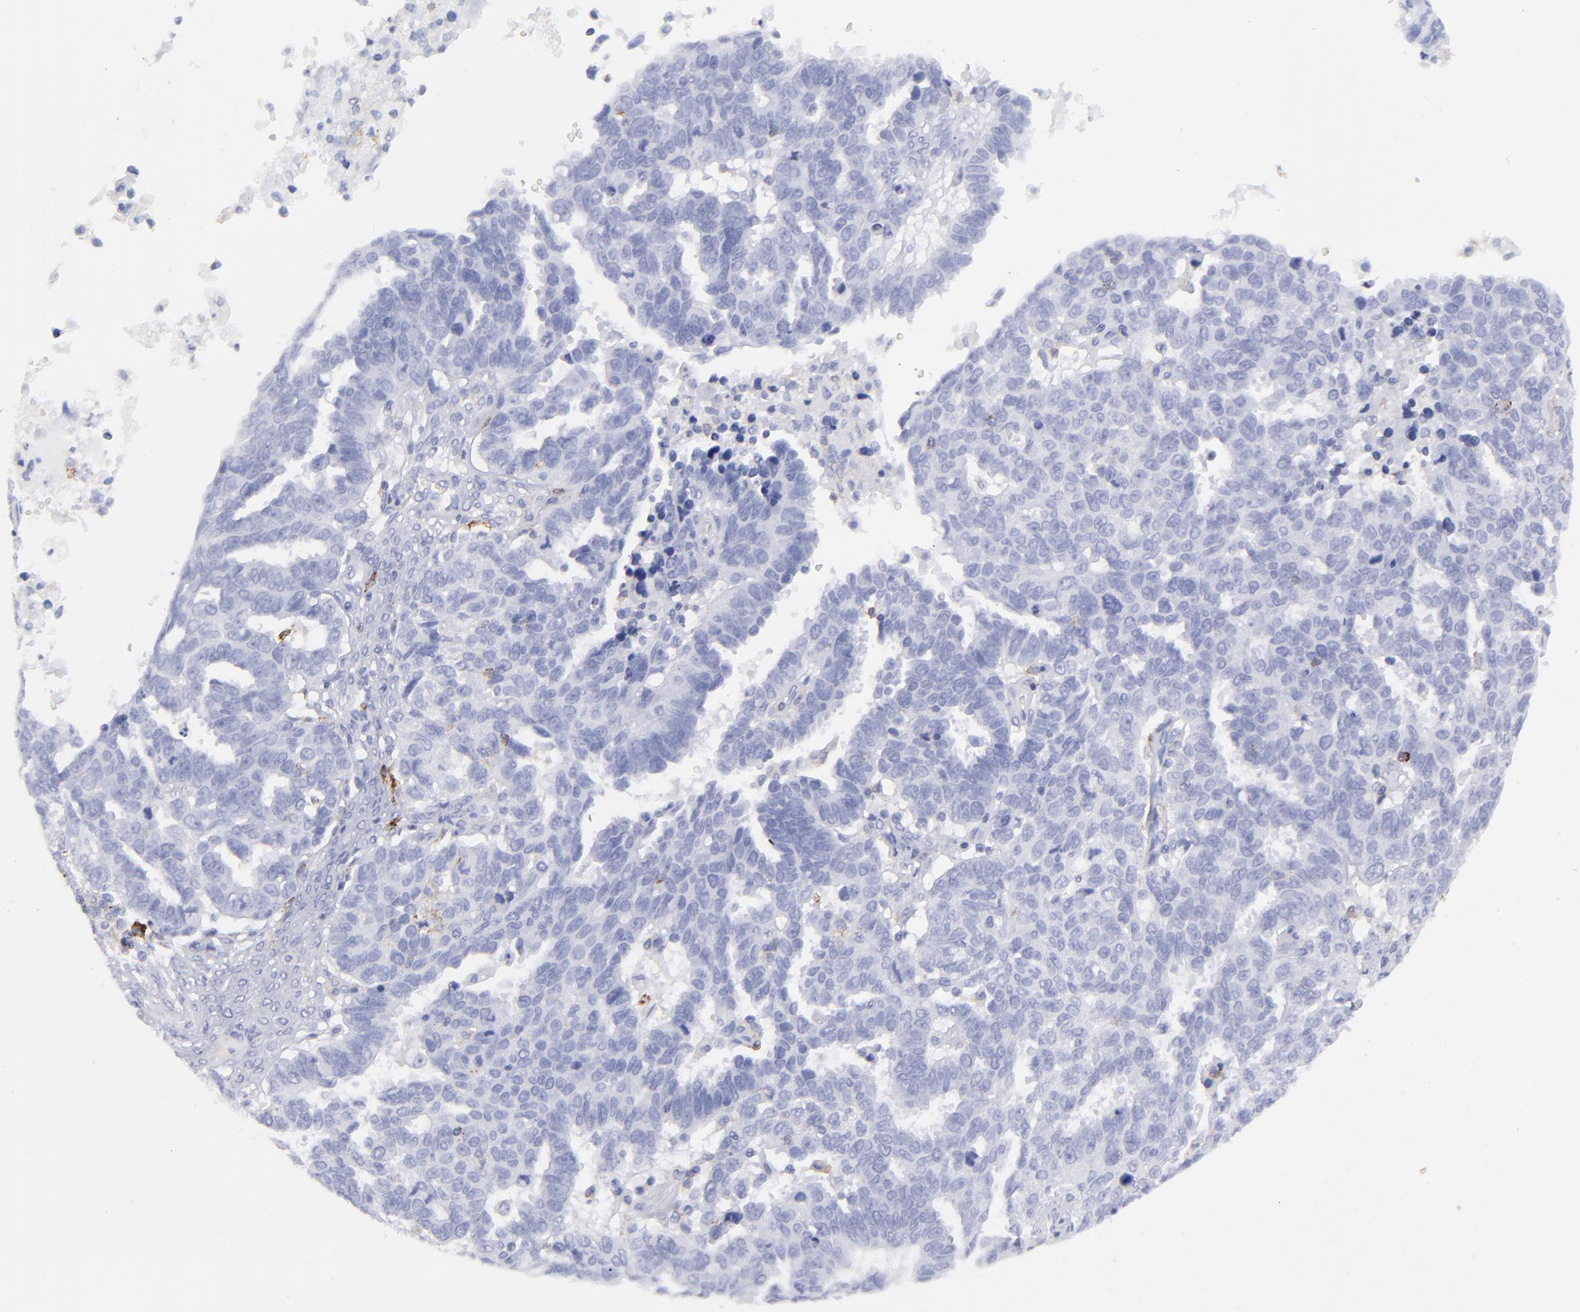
{"staining": {"intensity": "negative", "quantity": "none", "location": "none"}, "tissue": "ovarian cancer", "cell_type": "Tumor cells", "image_type": "cancer", "snomed": [{"axis": "morphology", "description": "Carcinoma, endometroid"}, {"axis": "morphology", "description": "Cystadenocarcinoma, serous, NOS"}, {"axis": "topography", "description": "Ovary"}], "caption": "Ovarian cancer (serous cystadenocarcinoma) was stained to show a protein in brown. There is no significant staining in tumor cells.", "gene": "SELPLG", "patient": {"sex": "female", "age": 45}}